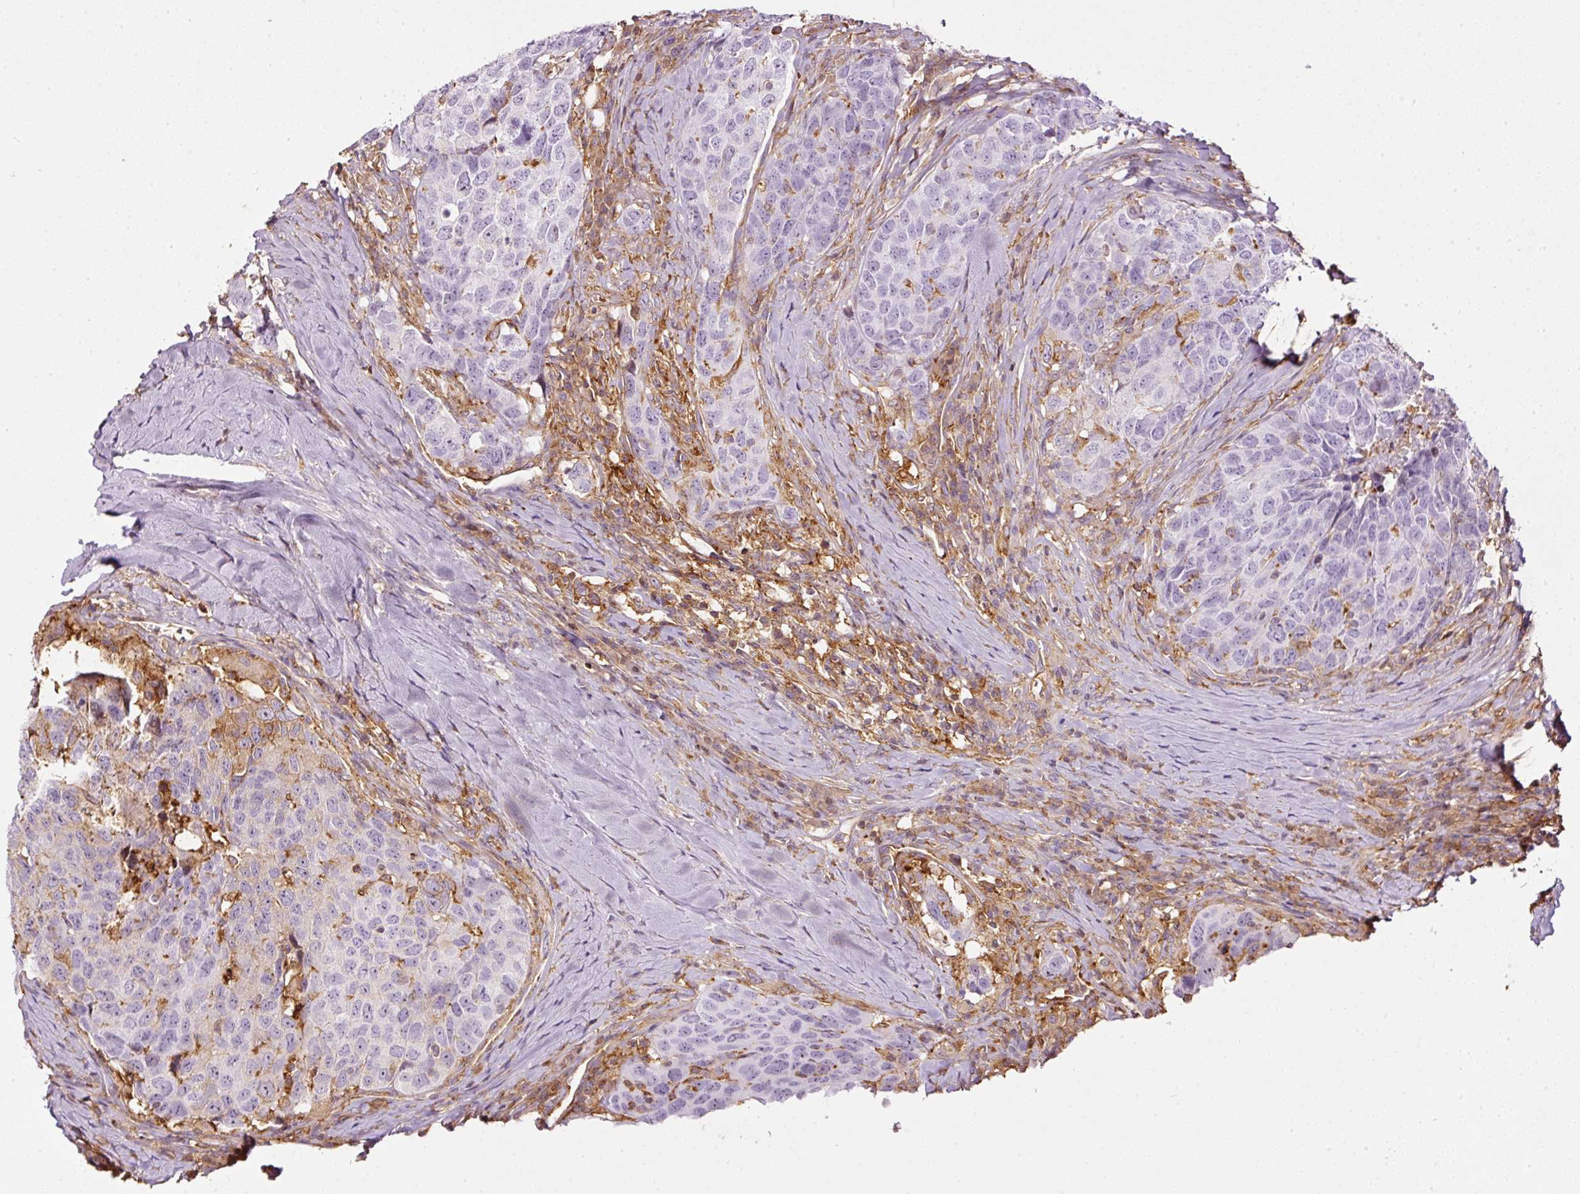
{"staining": {"intensity": "negative", "quantity": "none", "location": "none"}, "tissue": "head and neck cancer", "cell_type": "Tumor cells", "image_type": "cancer", "snomed": [{"axis": "morphology", "description": "Squamous cell carcinoma, NOS"}, {"axis": "topography", "description": "Head-Neck"}], "caption": "This is an IHC photomicrograph of head and neck cancer. There is no positivity in tumor cells.", "gene": "SCNM1", "patient": {"sex": "male", "age": 66}}